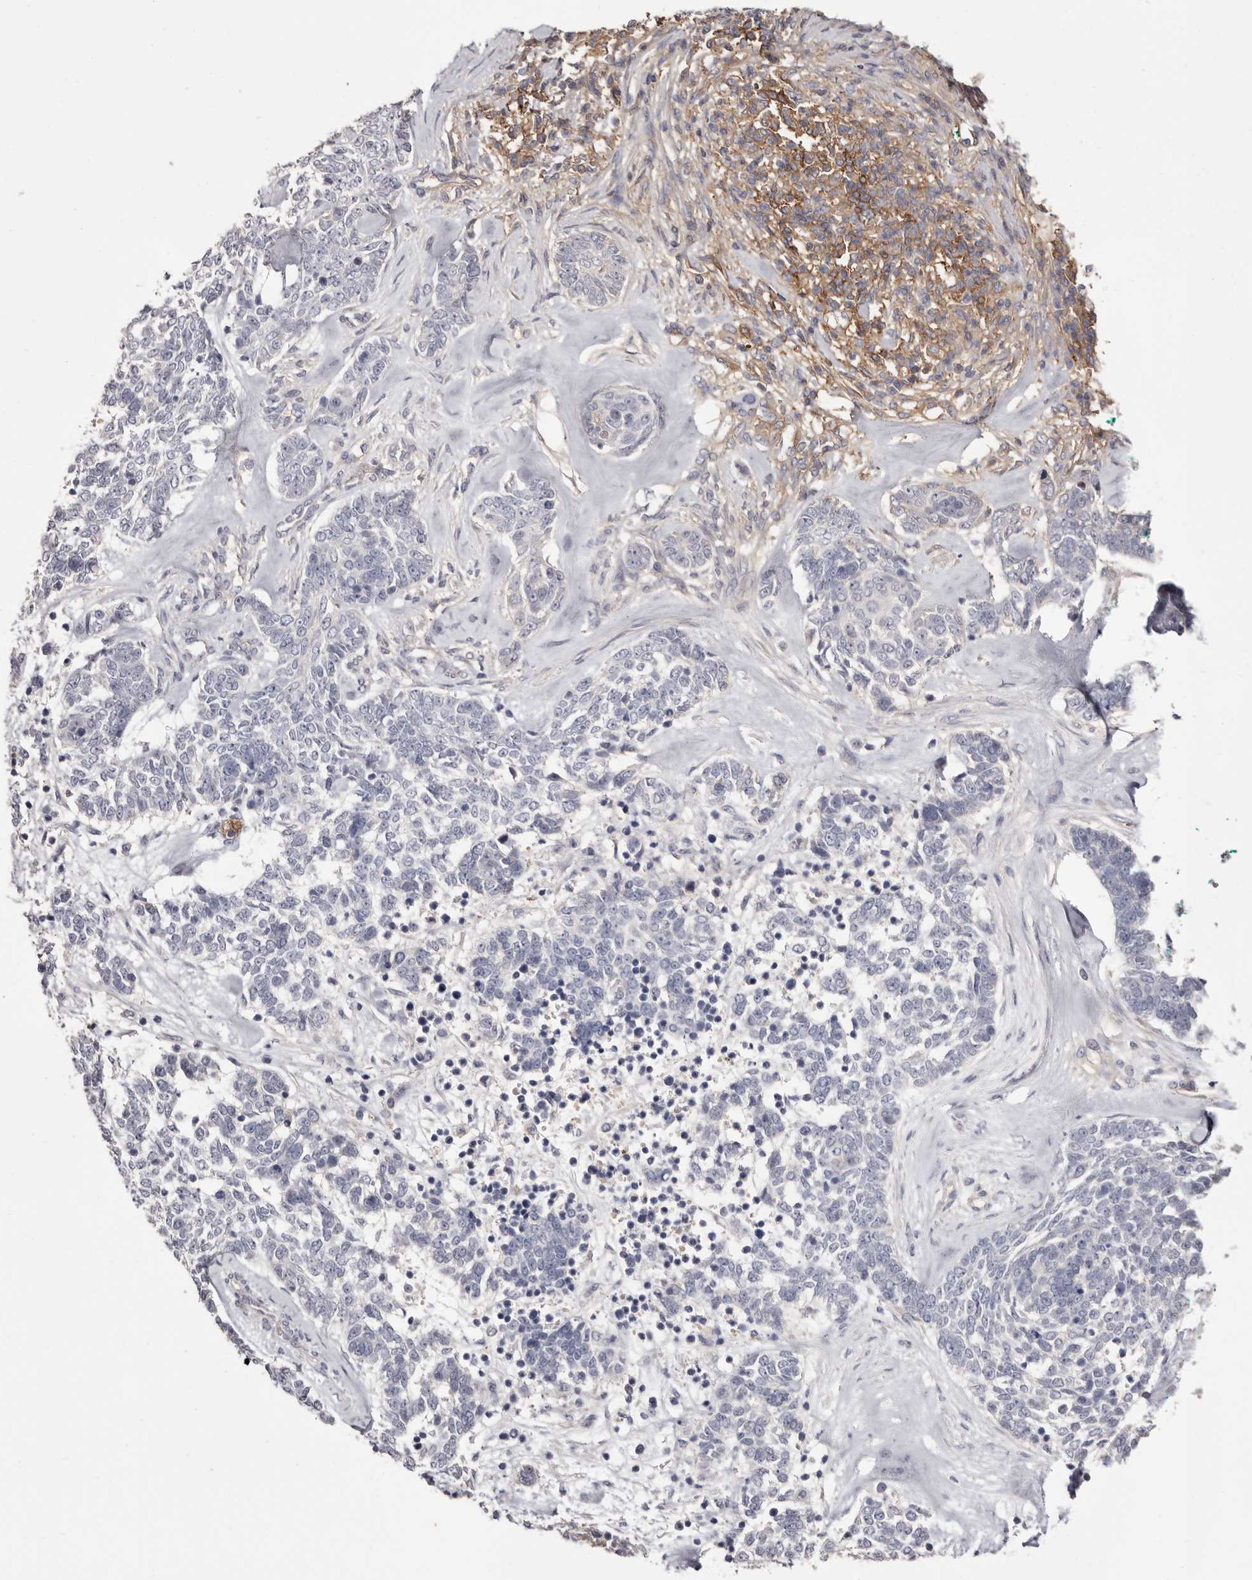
{"staining": {"intensity": "negative", "quantity": "none", "location": "none"}, "tissue": "skin cancer", "cell_type": "Tumor cells", "image_type": "cancer", "snomed": [{"axis": "morphology", "description": "Basal cell carcinoma"}, {"axis": "topography", "description": "Skin"}], "caption": "Tumor cells show no significant expression in basal cell carcinoma (skin).", "gene": "MMACHC", "patient": {"sex": "female", "age": 81}}